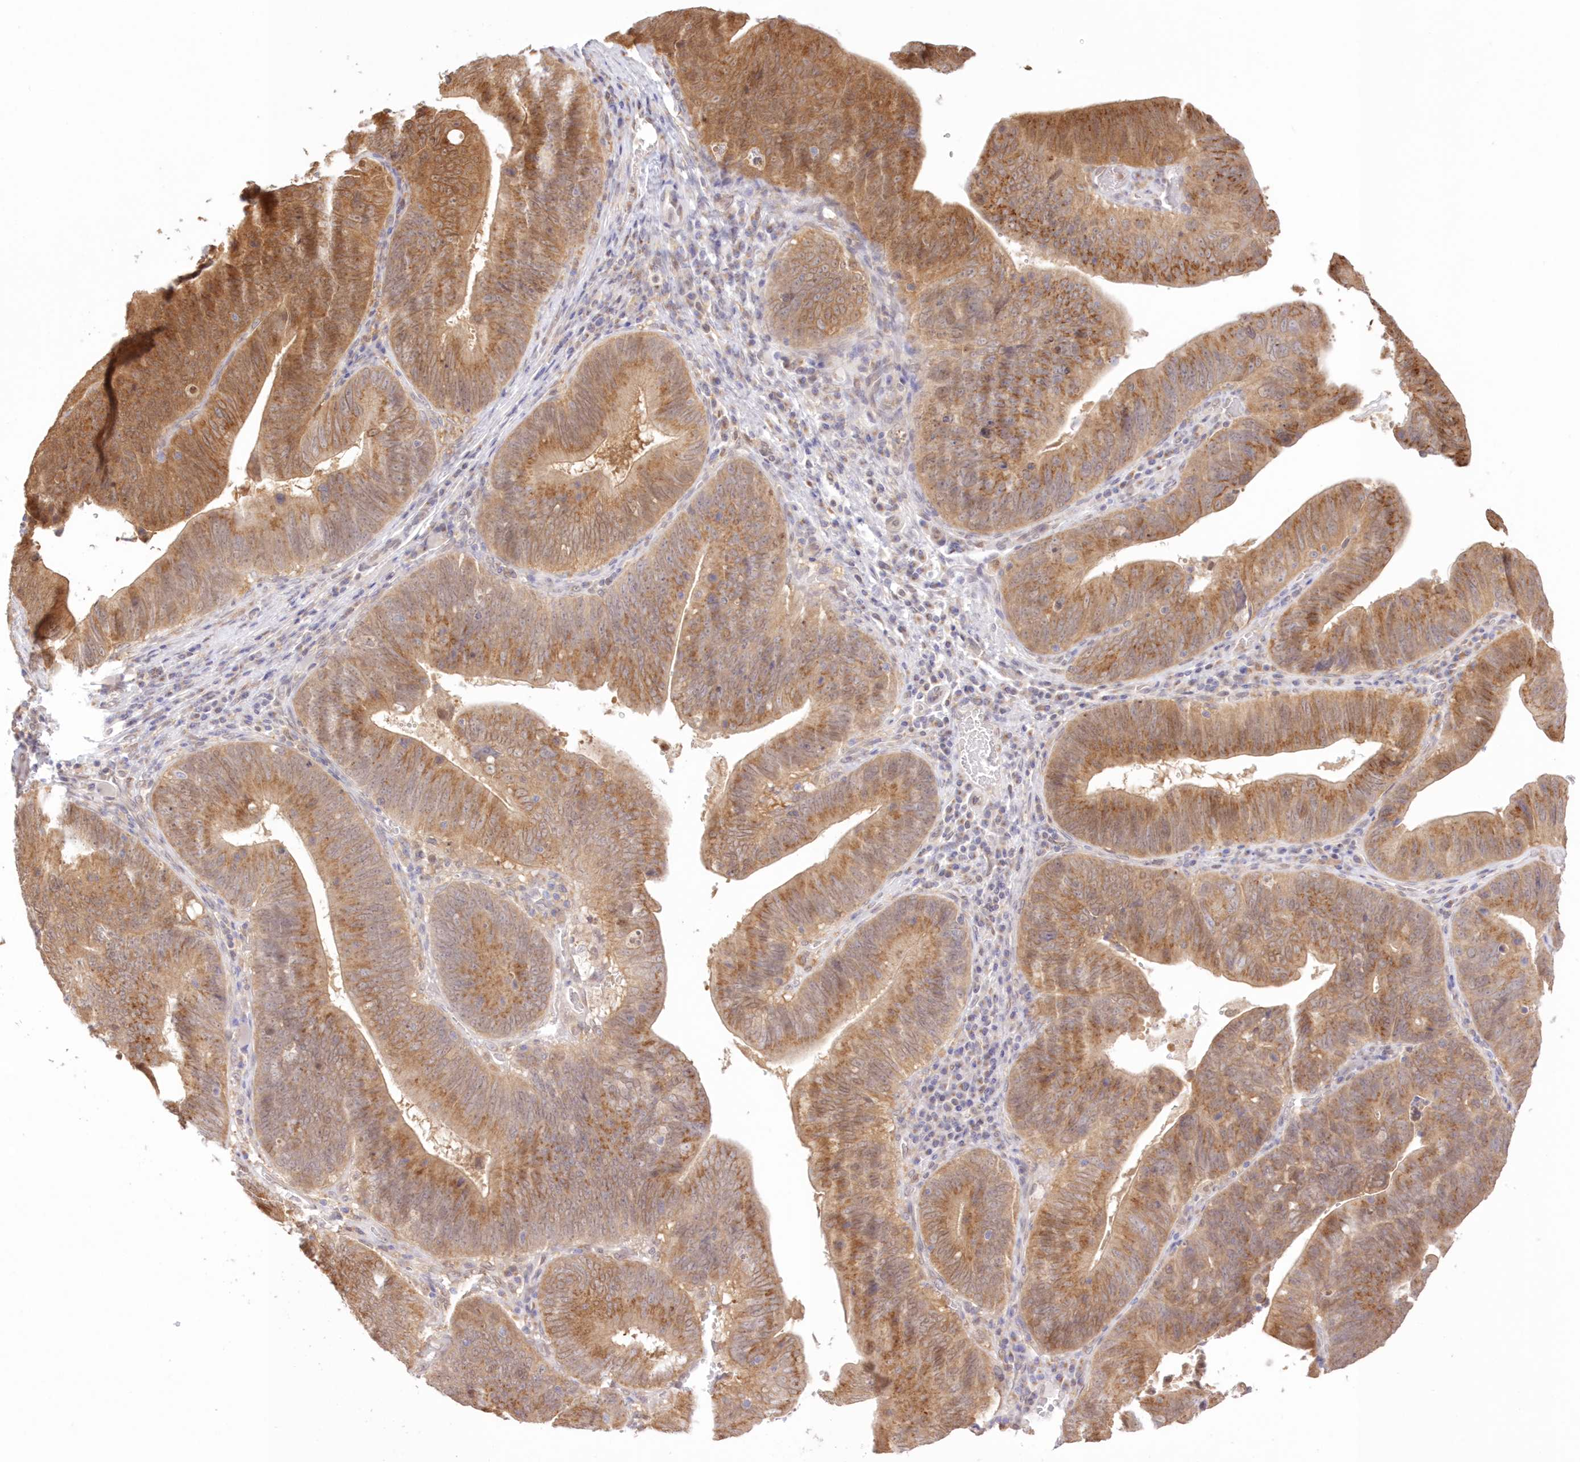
{"staining": {"intensity": "moderate", "quantity": ">75%", "location": "cytoplasmic/membranous,nuclear"}, "tissue": "pancreatic cancer", "cell_type": "Tumor cells", "image_type": "cancer", "snomed": [{"axis": "morphology", "description": "Adenocarcinoma, NOS"}, {"axis": "topography", "description": "Pancreas"}], "caption": "Pancreatic cancer (adenocarcinoma) stained with DAB (3,3'-diaminobenzidine) immunohistochemistry (IHC) displays medium levels of moderate cytoplasmic/membranous and nuclear expression in about >75% of tumor cells.", "gene": "RNPEP", "patient": {"sex": "male", "age": 63}}